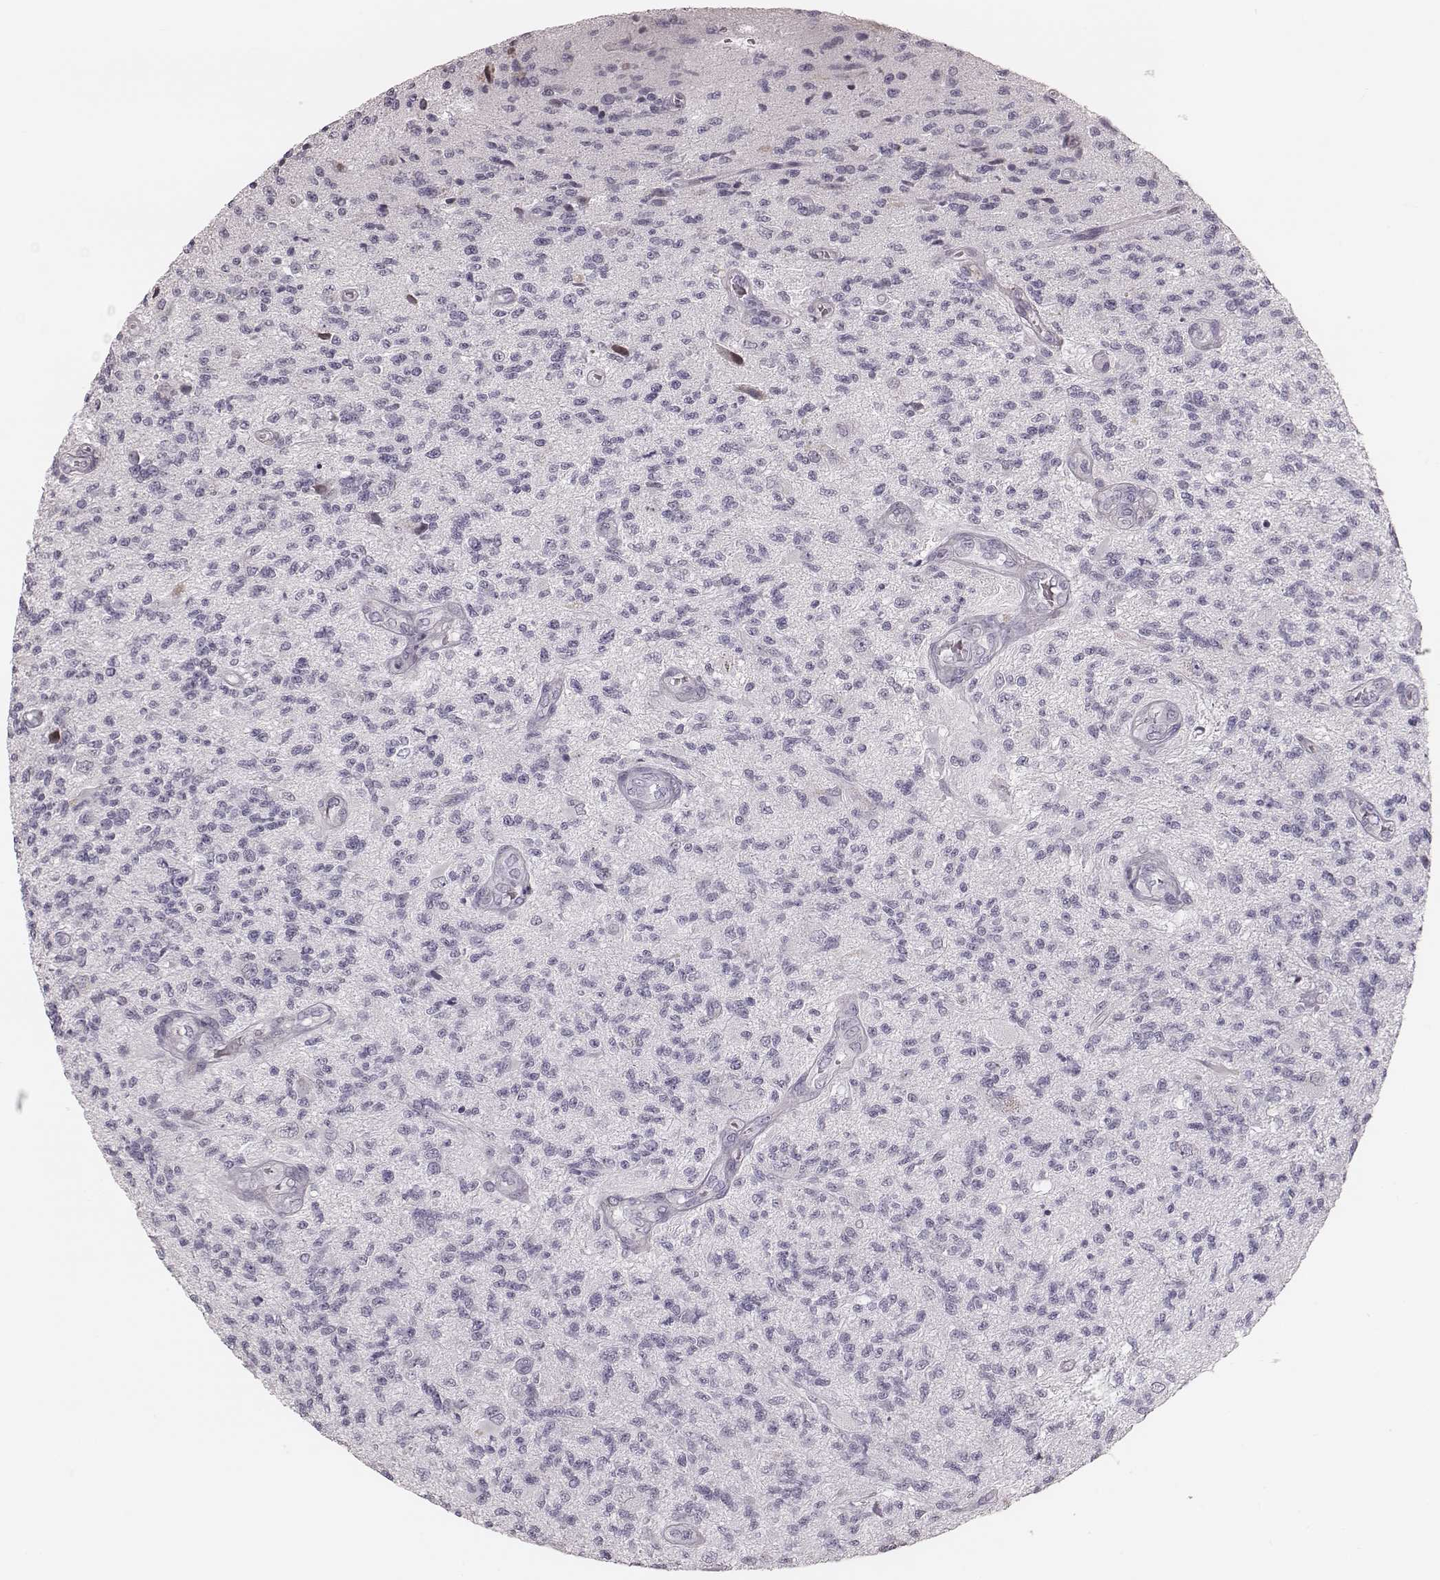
{"staining": {"intensity": "negative", "quantity": "none", "location": "none"}, "tissue": "glioma", "cell_type": "Tumor cells", "image_type": "cancer", "snomed": [{"axis": "morphology", "description": "Glioma, malignant, High grade"}, {"axis": "topography", "description": "Brain"}], "caption": "This is an immunohistochemistry image of human glioma. There is no staining in tumor cells.", "gene": "S100Z", "patient": {"sex": "male", "age": 56}}